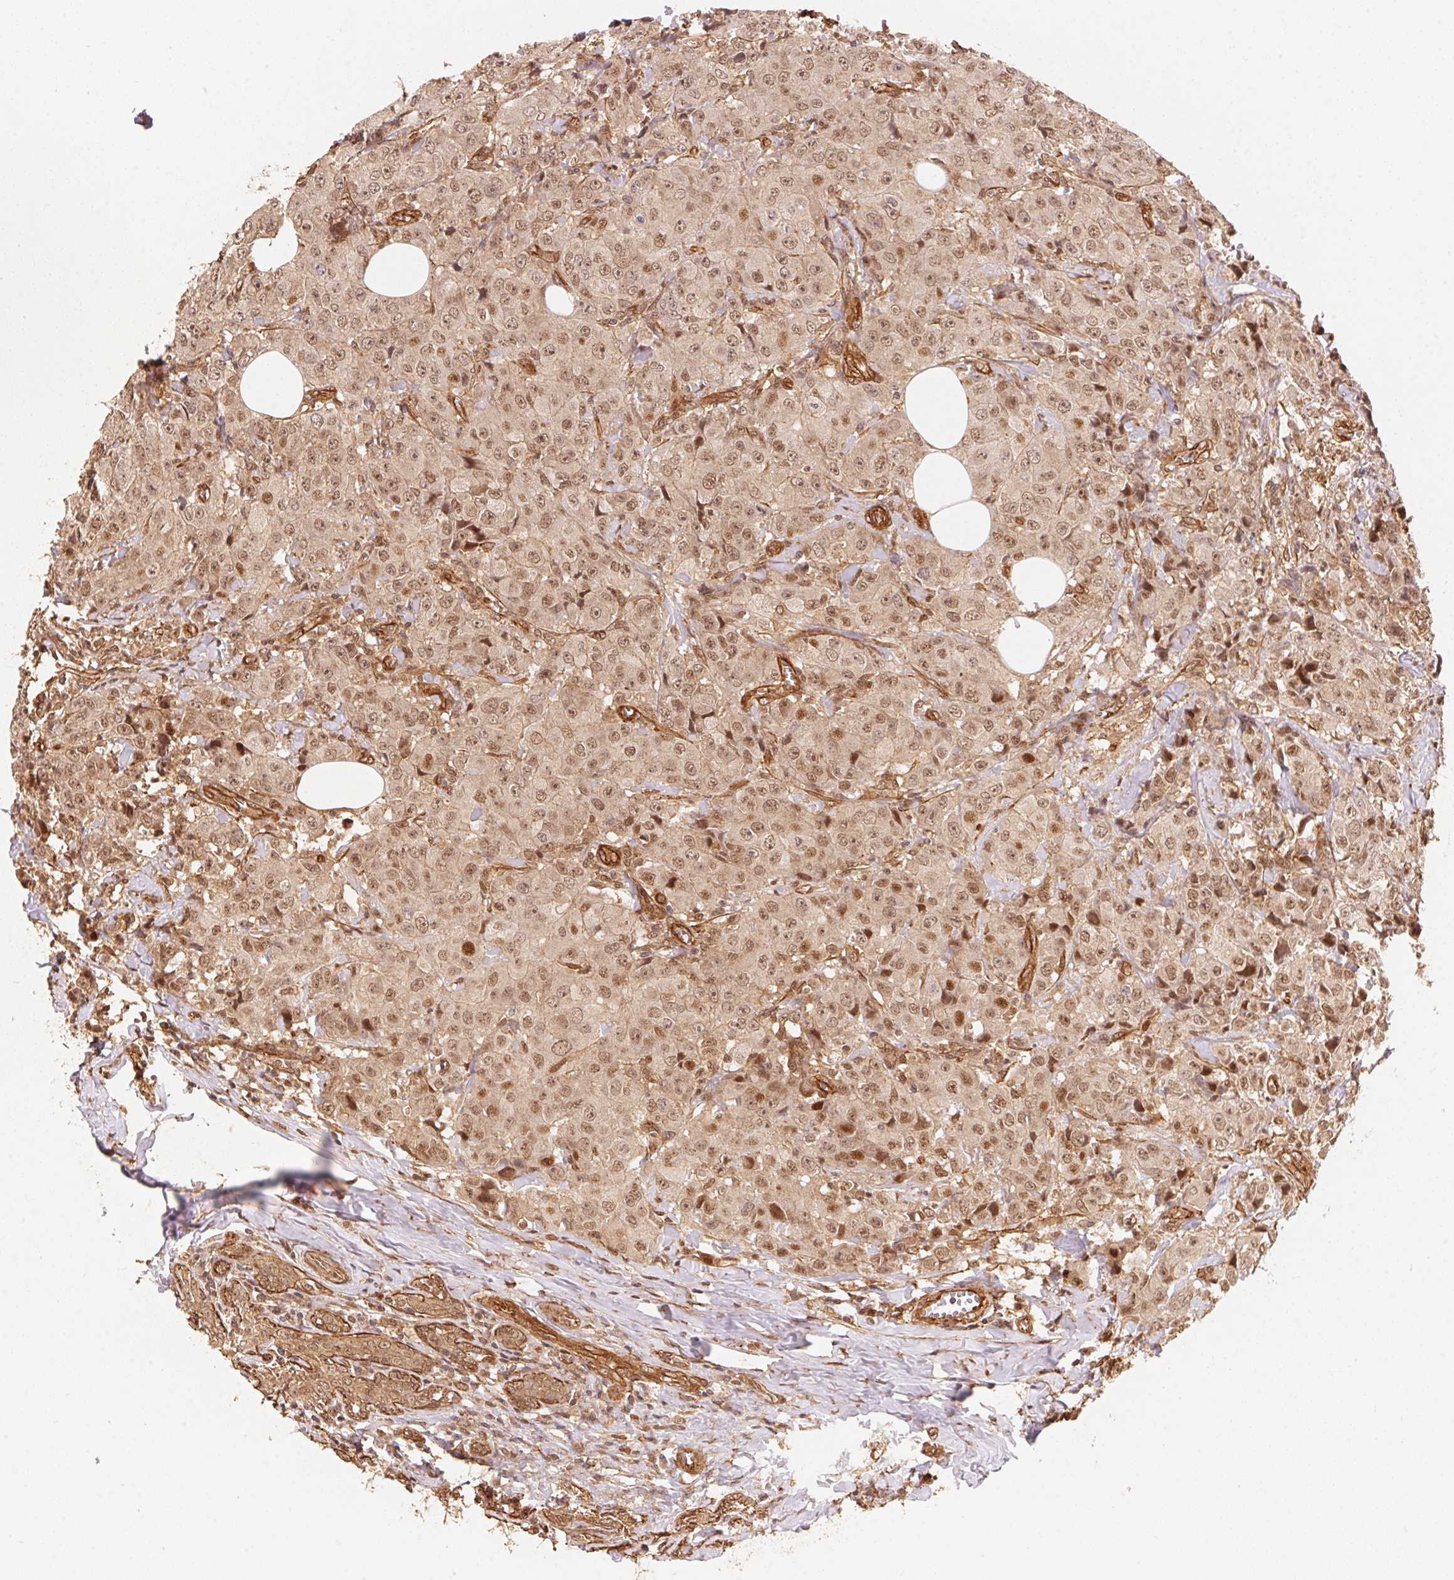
{"staining": {"intensity": "moderate", "quantity": ">75%", "location": "cytoplasmic/membranous,nuclear"}, "tissue": "breast cancer", "cell_type": "Tumor cells", "image_type": "cancer", "snomed": [{"axis": "morphology", "description": "Normal tissue, NOS"}, {"axis": "morphology", "description": "Duct carcinoma"}, {"axis": "topography", "description": "Breast"}], "caption": "A photomicrograph of breast cancer stained for a protein displays moderate cytoplasmic/membranous and nuclear brown staining in tumor cells.", "gene": "TNIP2", "patient": {"sex": "female", "age": 43}}